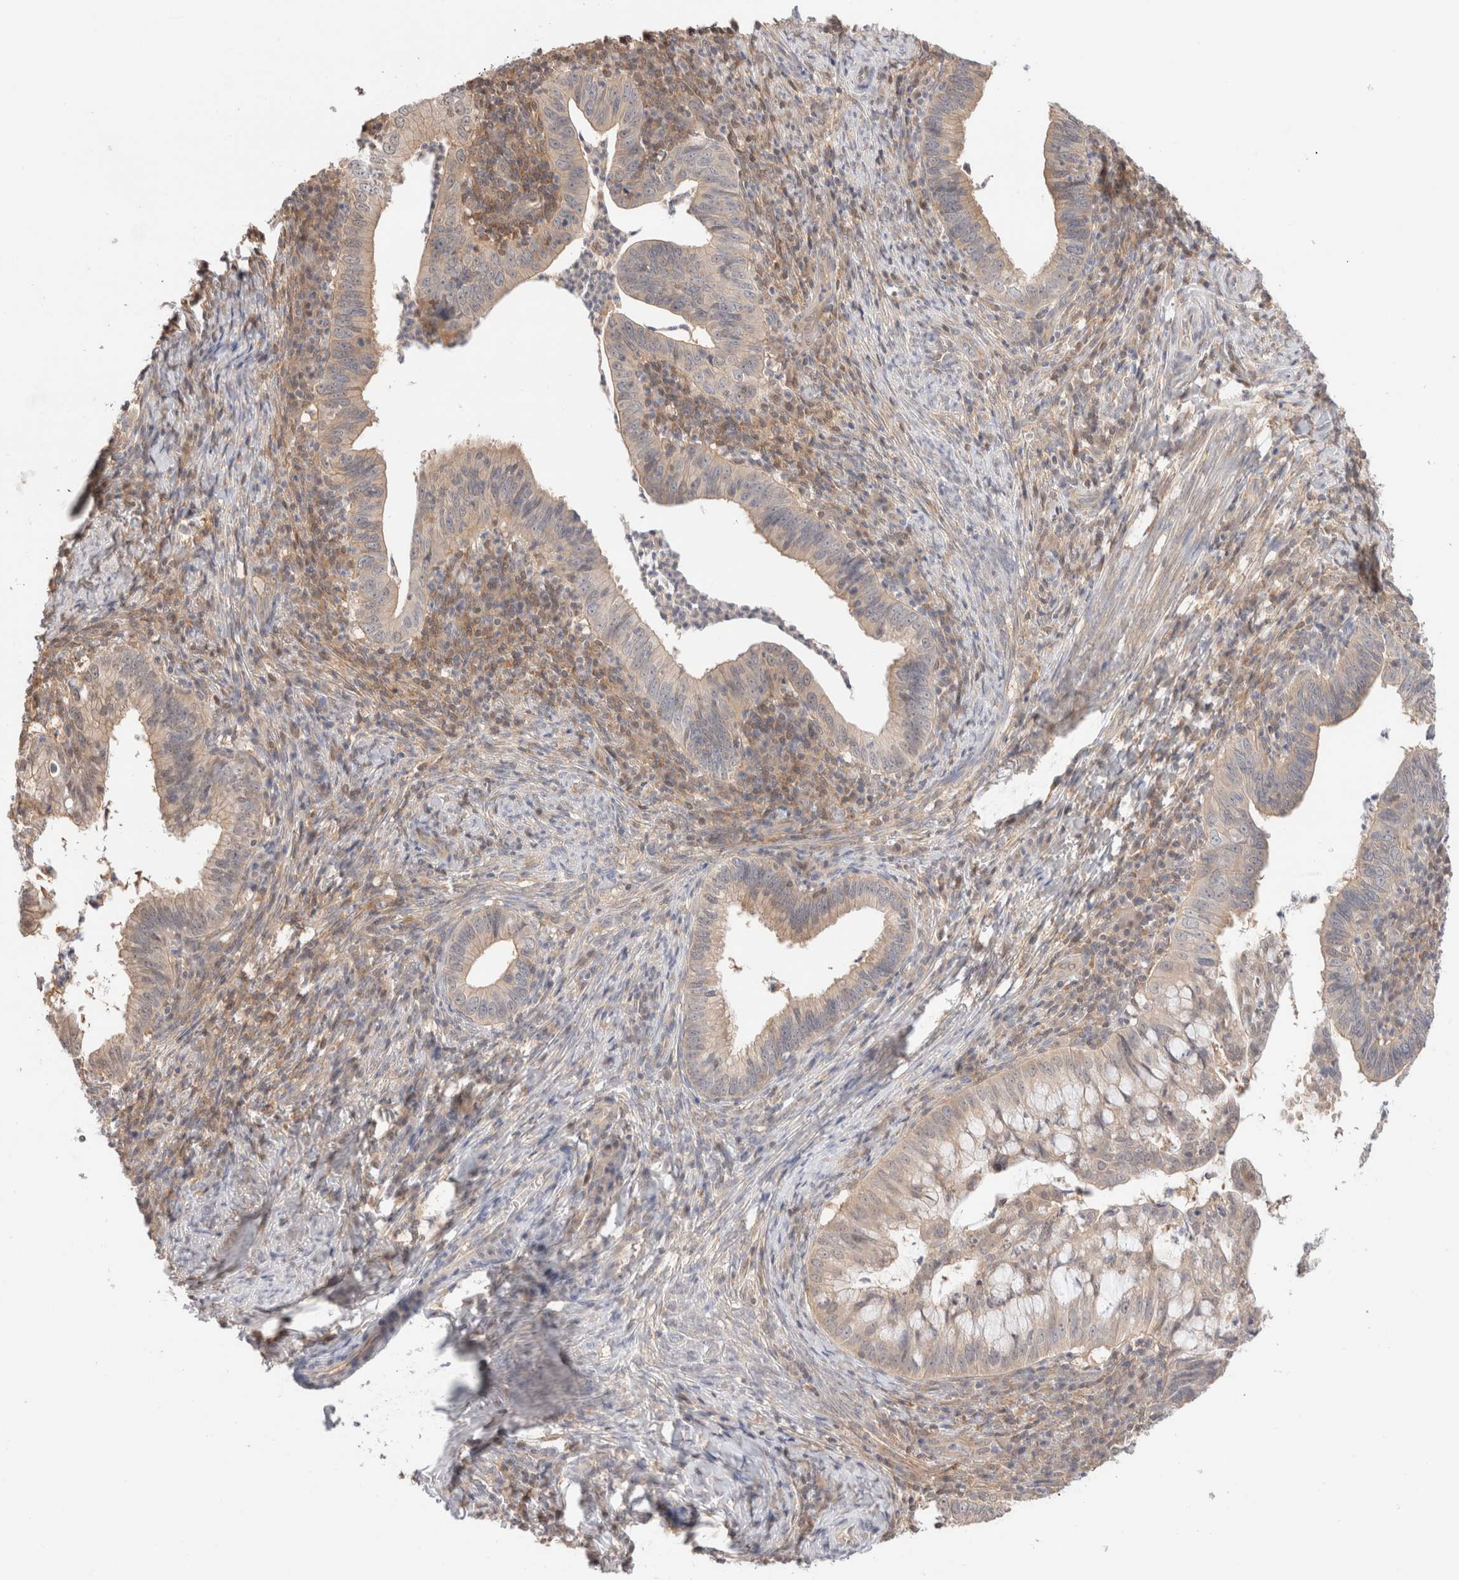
{"staining": {"intensity": "weak", "quantity": "25%-75%", "location": "cytoplasmic/membranous"}, "tissue": "cervical cancer", "cell_type": "Tumor cells", "image_type": "cancer", "snomed": [{"axis": "morphology", "description": "Adenocarcinoma, NOS"}, {"axis": "topography", "description": "Cervix"}], "caption": "Weak cytoplasmic/membranous expression for a protein is identified in approximately 25%-75% of tumor cells of cervical adenocarcinoma using immunohistochemistry (IHC).", "gene": "C17orf97", "patient": {"sex": "female", "age": 36}}